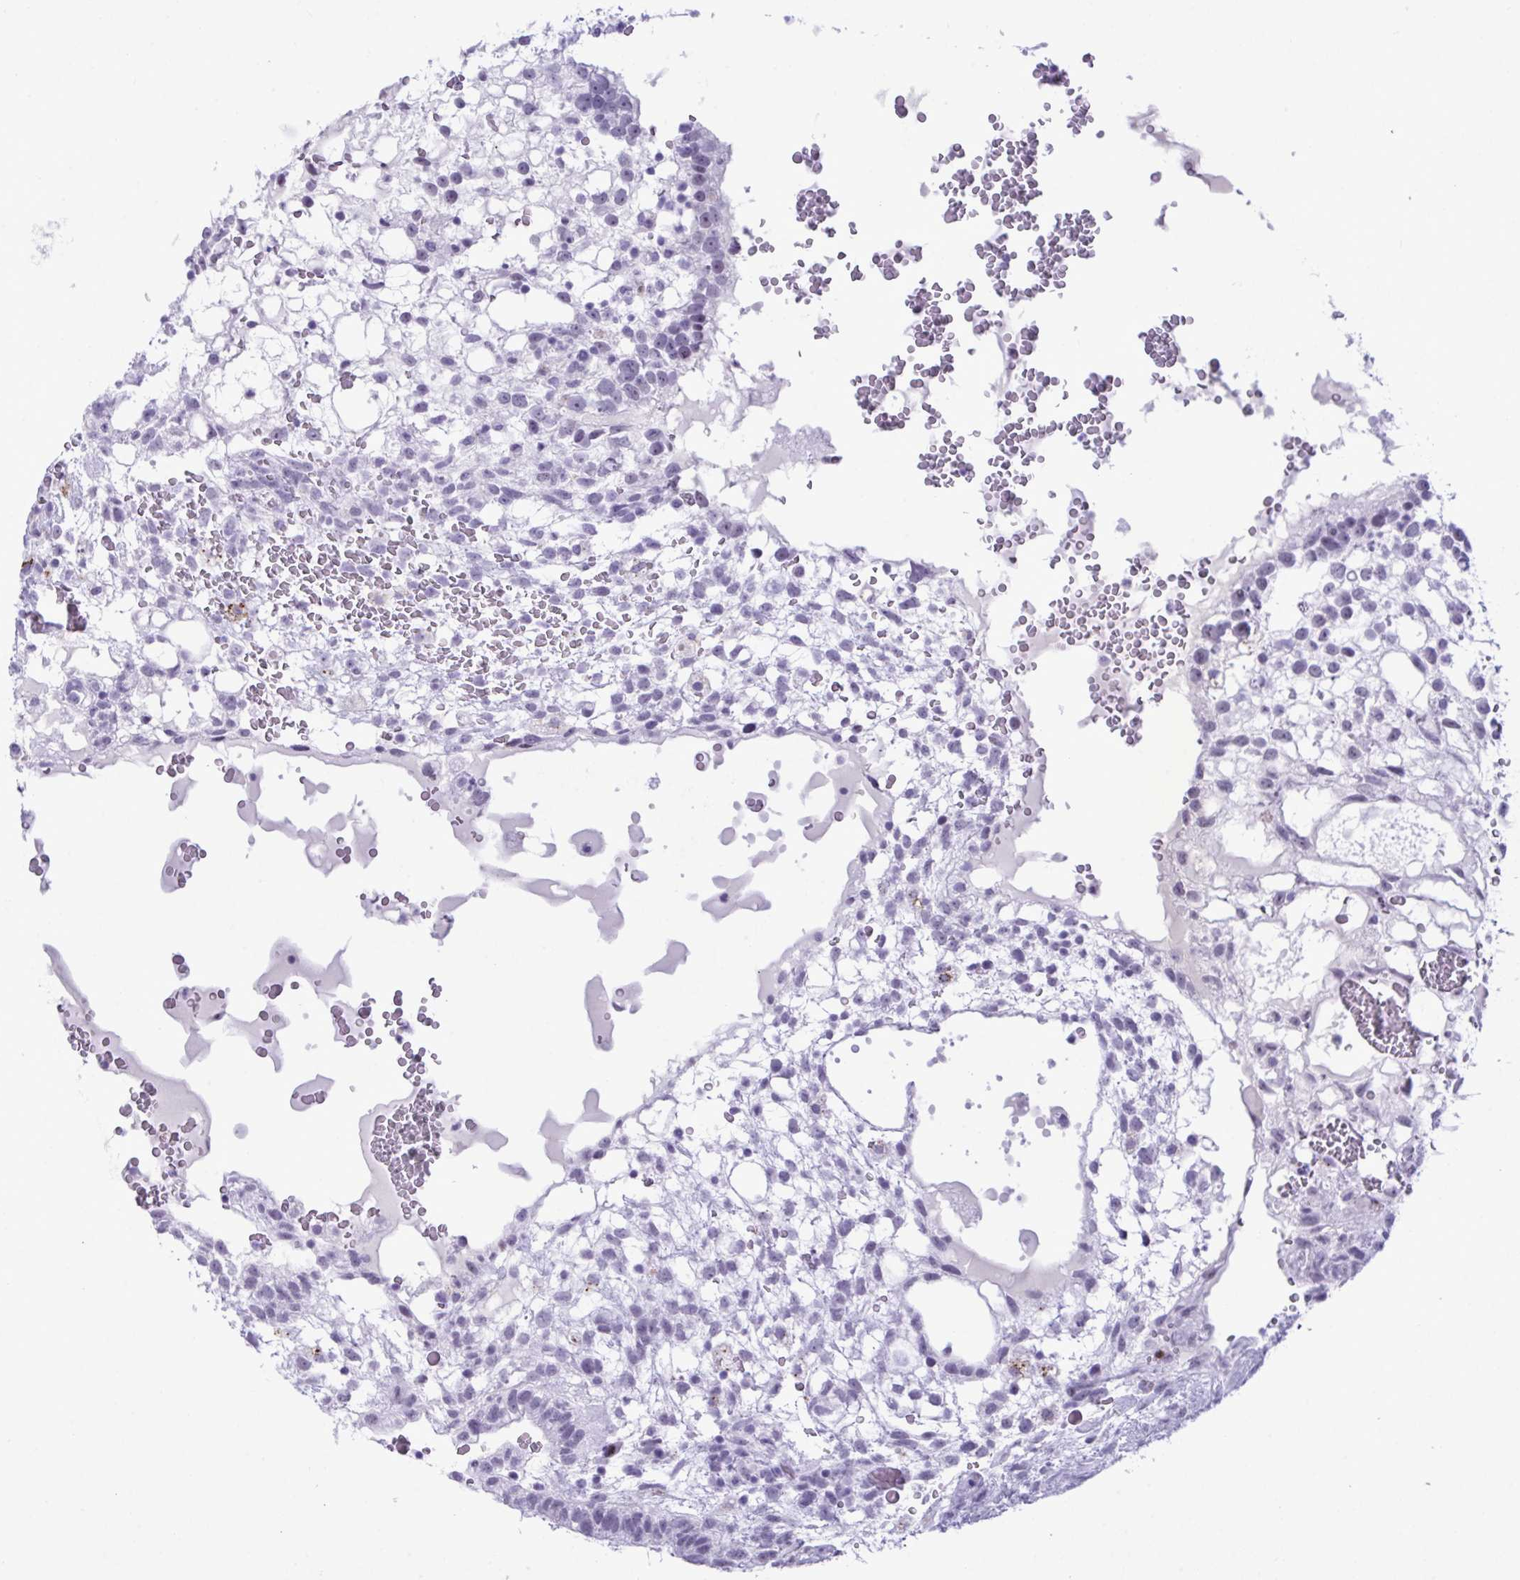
{"staining": {"intensity": "negative", "quantity": "none", "location": "none"}, "tissue": "testis cancer", "cell_type": "Tumor cells", "image_type": "cancer", "snomed": [{"axis": "morphology", "description": "Normal tissue, NOS"}, {"axis": "morphology", "description": "Carcinoma, Embryonal, NOS"}, {"axis": "topography", "description": "Testis"}], "caption": "Immunohistochemistry photomicrograph of neoplastic tissue: human testis cancer stained with DAB reveals no significant protein expression in tumor cells.", "gene": "ELN", "patient": {"sex": "male", "age": 32}}